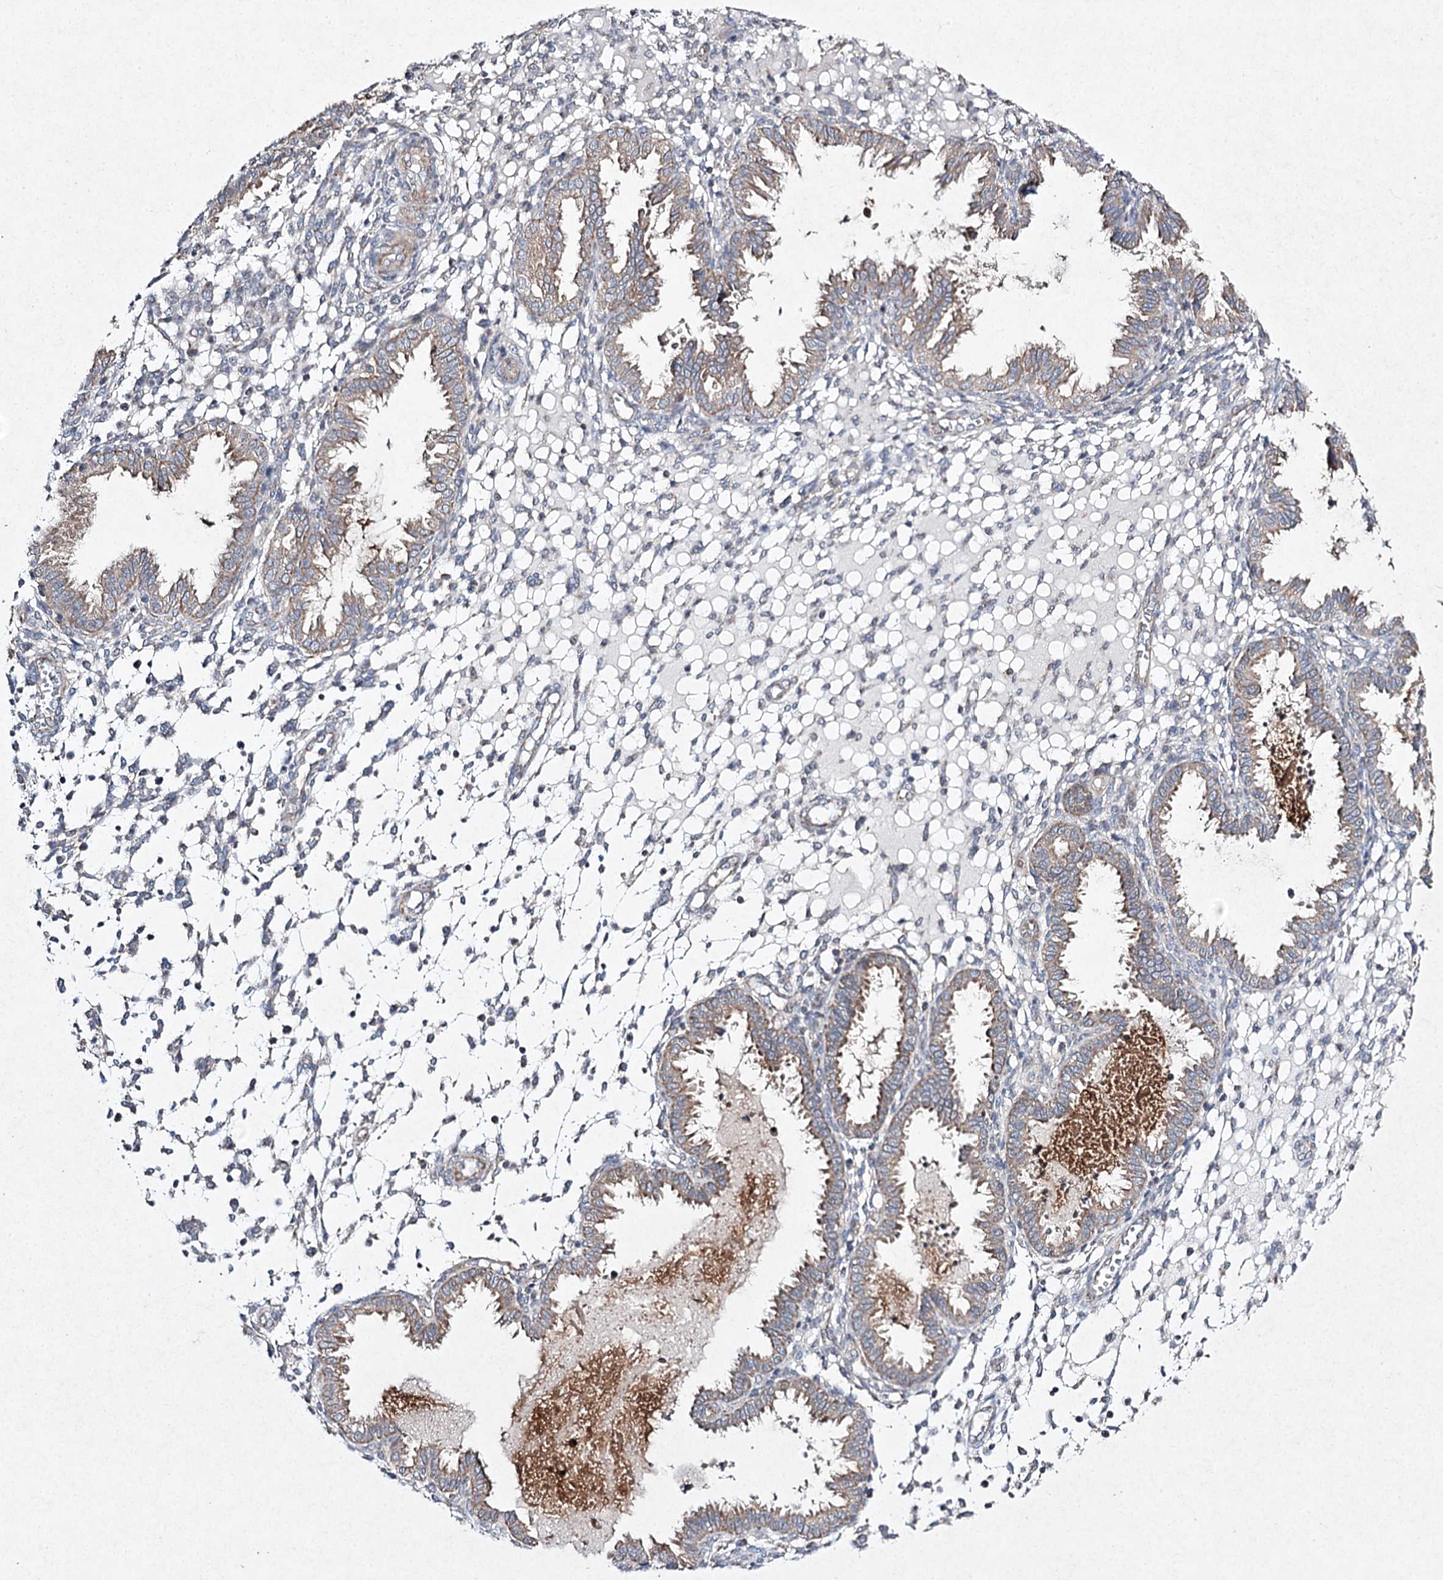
{"staining": {"intensity": "weak", "quantity": "<25%", "location": "cytoplasmic/membranous"}, "tissue": "endometrium", "cell_type": "Cells in endometrial stroma", "image_type": "normal", "snomed": [{"axis": "morphology", "description": "Normal tissue, NOS"}, {"axis": "topography", "description": "Endometrium"}], "caption": "DAB immunohistochemical staining of benign human endometrium shows no significant positivity in cells in endometrial stroma.", "gene": "FANCL", "patient": {"sex": "female", "age": 33}}